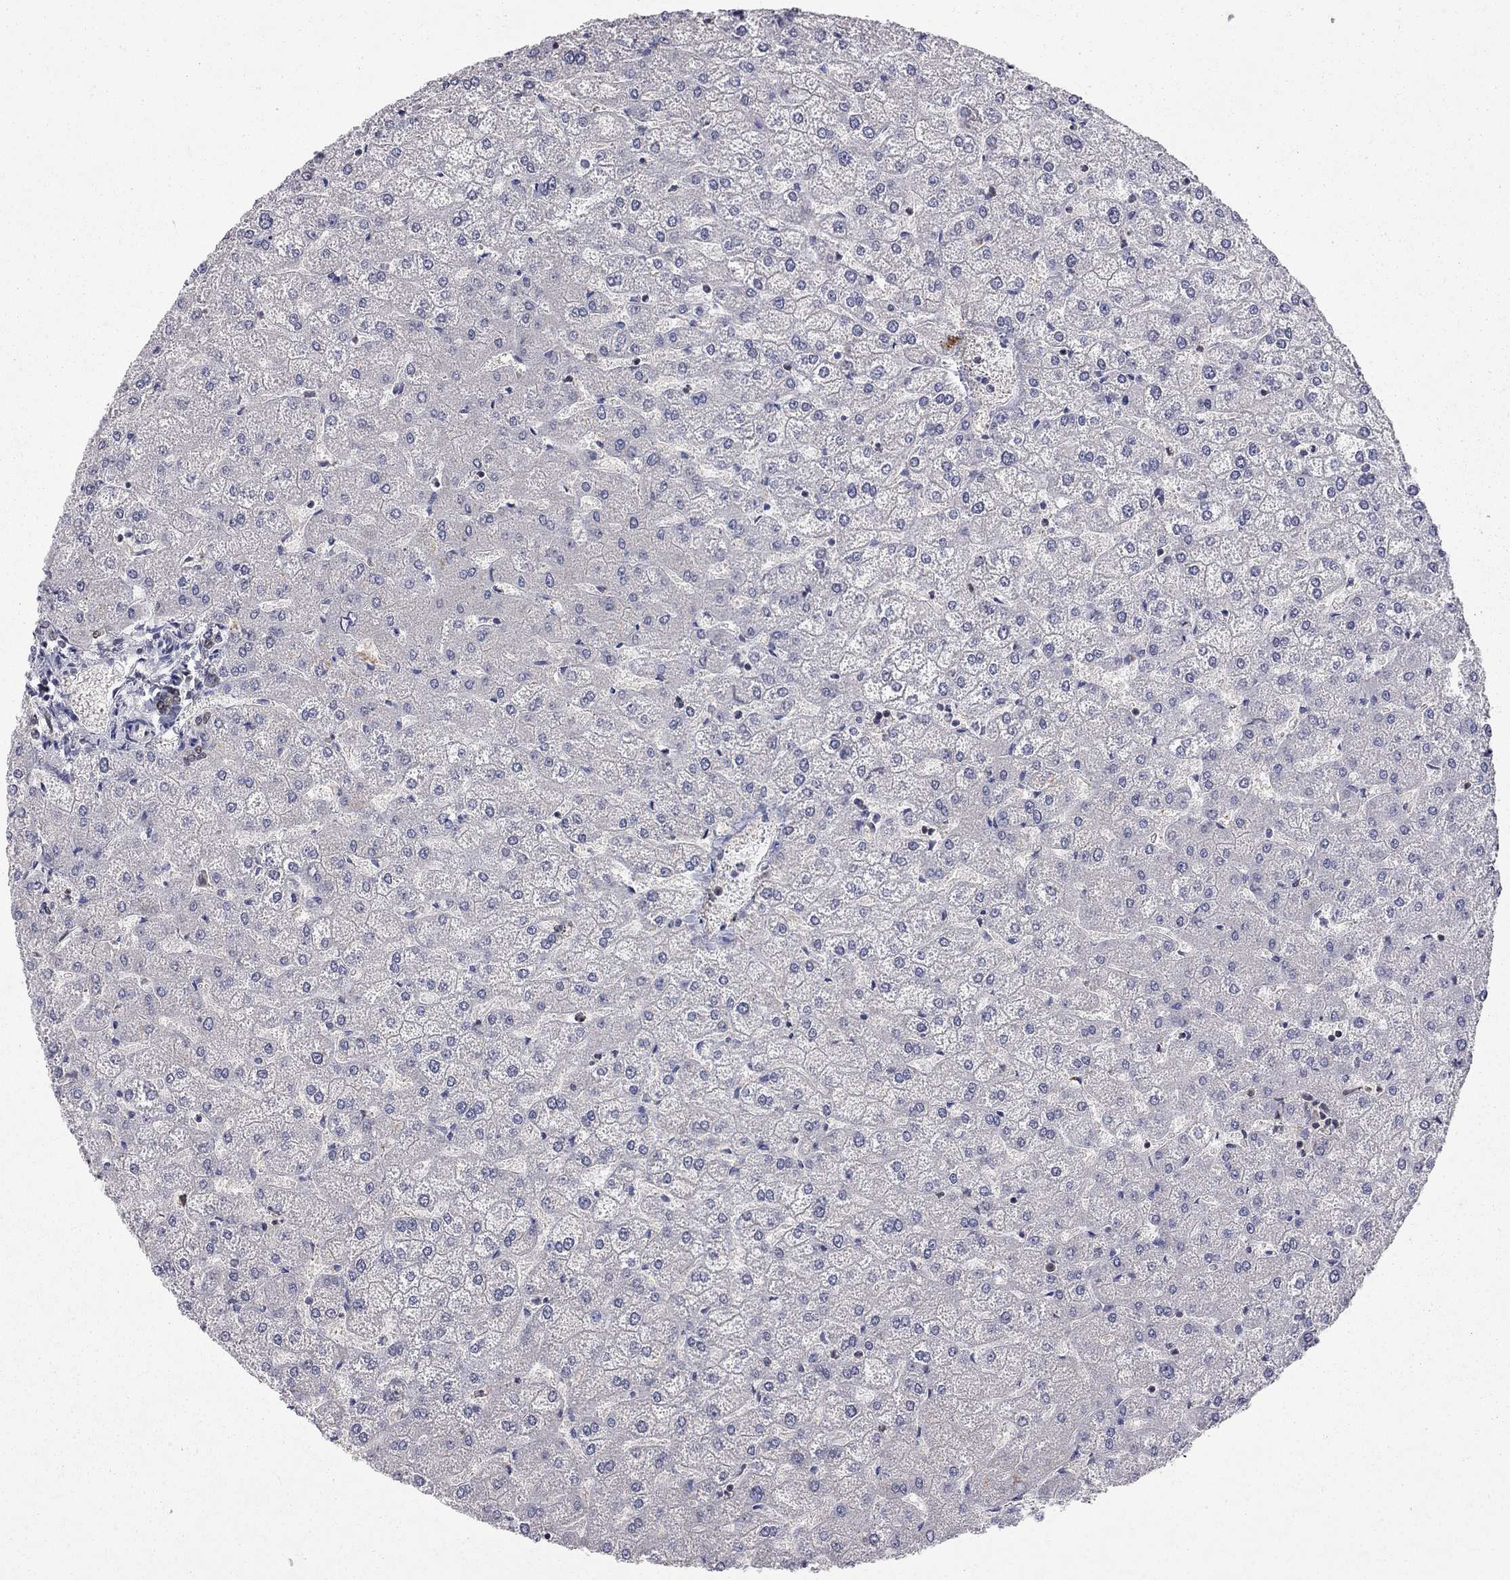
{"staining": {"intensity": "weak", "quantity": ">75%", "location": "nuclear"}, "tissue": "liver", "cell_type": "Cholangiocytes", "image_type": "normal", "snomed": [{"axis": "morphology", "description": "Normal tissue, NOS"}, {"axis": "topography", "description": "Liver"}], "caption": "Protein analysis of unremarkable liver exhibits weak nuclear expression in about >75% of cholangiocytes. The protein is stained brown, and the nuclei are stained in blue (DAB IHC with brightfield microscopy, high magnification).", "gene": "SAP30L", "patient": {"sex": "female", "age": 32}}